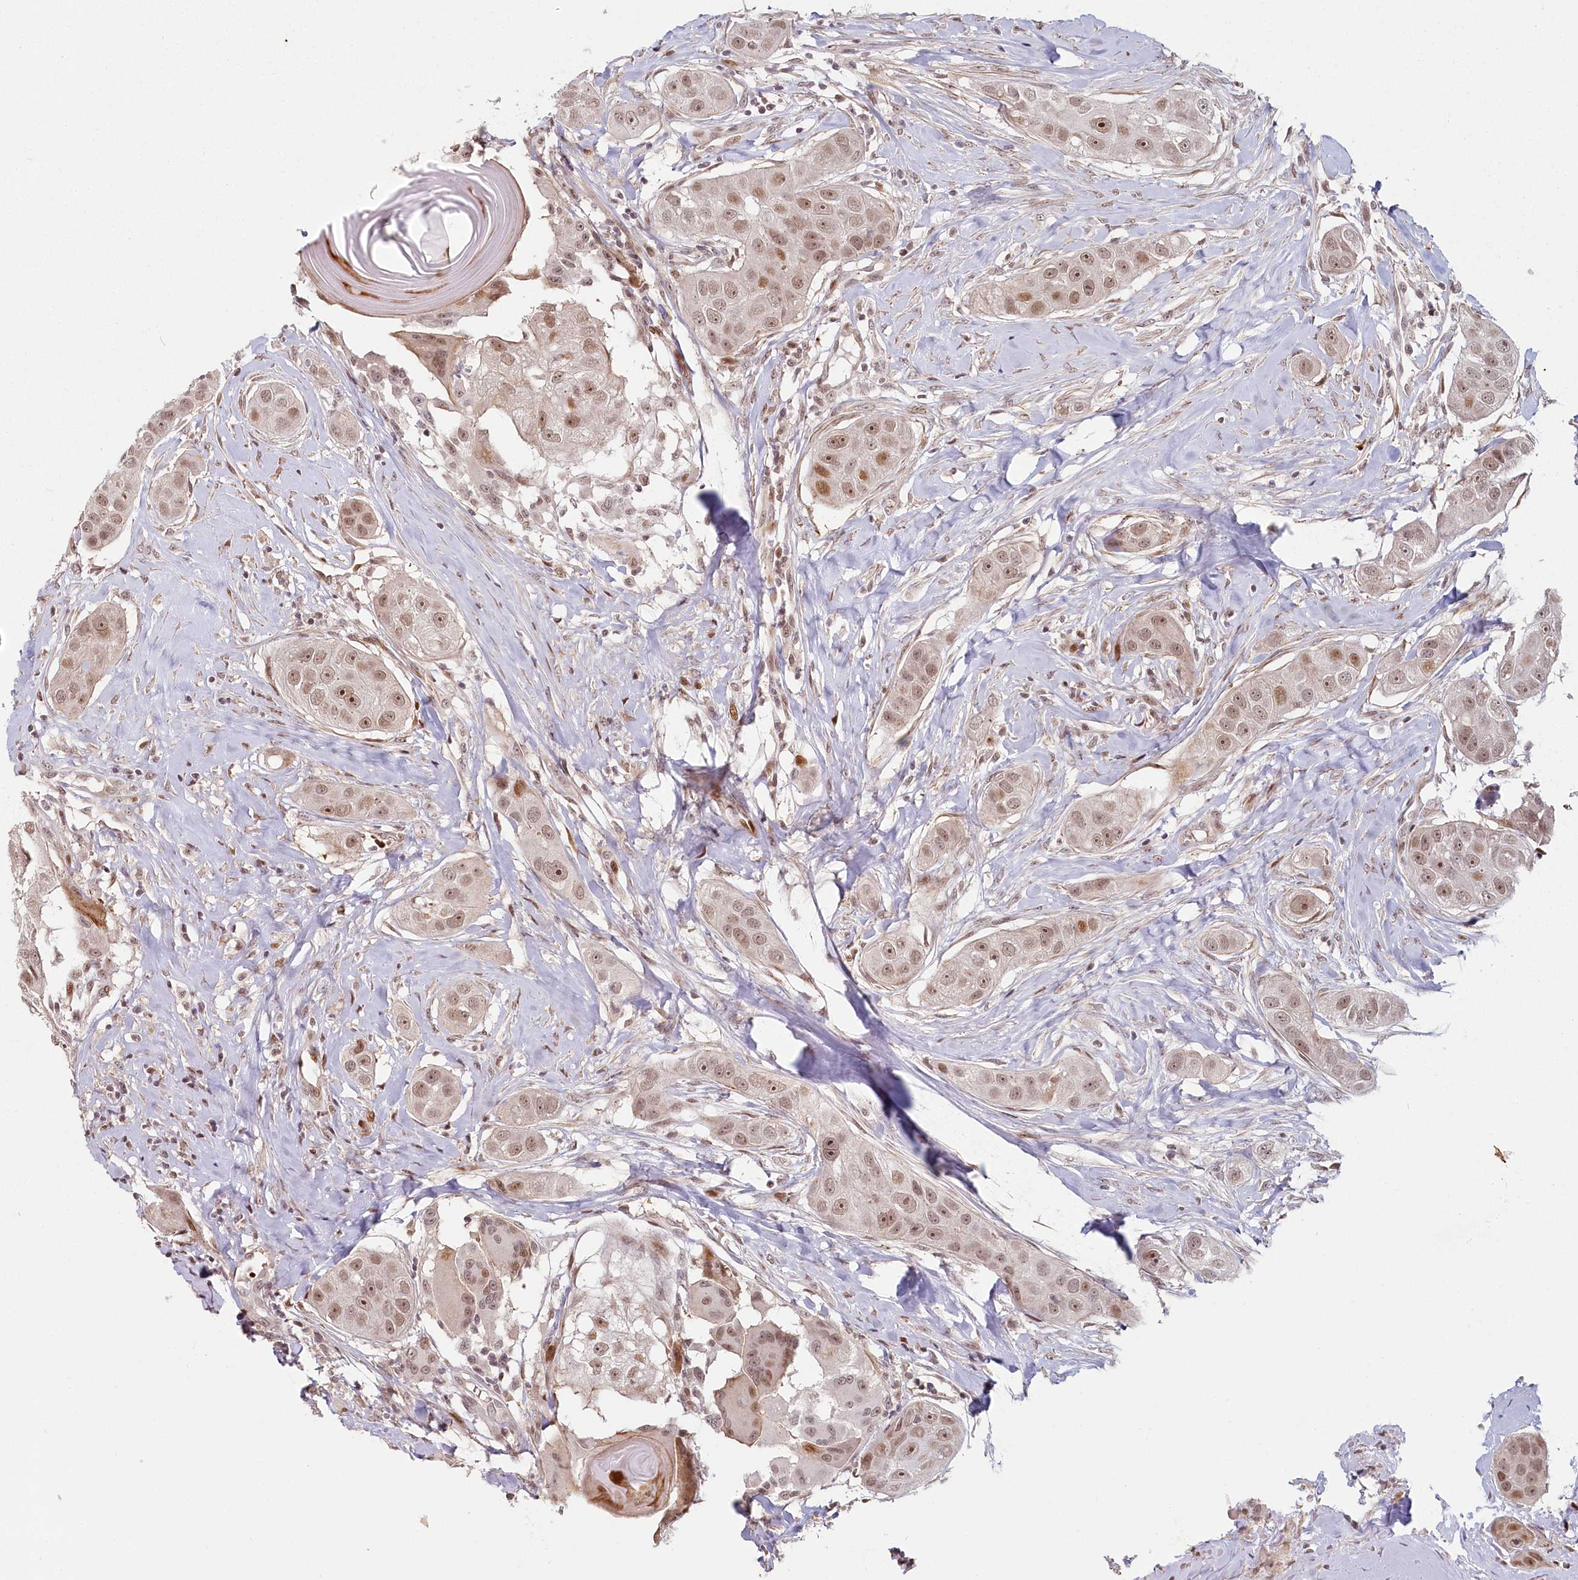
{"staining": {"intensity": "moderate", "quantity": ">75%", "location": "nuclear"}, "tissue": "head and neck cancer", "cell_type": "Tumor cells", "image_type": "cancer", "snomed": [{"axis": "morphology", "description": "Normal tissue, NOS"}, {"axis": "morphology", "description": "Squamous cell carcinoma, NOS"}, {"axis": "topography", "description": "Skeletal muscle"}, {"axis": "topography", "description": "Head-Neck"}], "caption": "Protein analysis of head and neck squamous cell carcinoma tissue shows moderate nuclear staining in about >75% of tumor cells.", "gene": "FAM204A", "patient": {"sex": "male", "age": 51}}